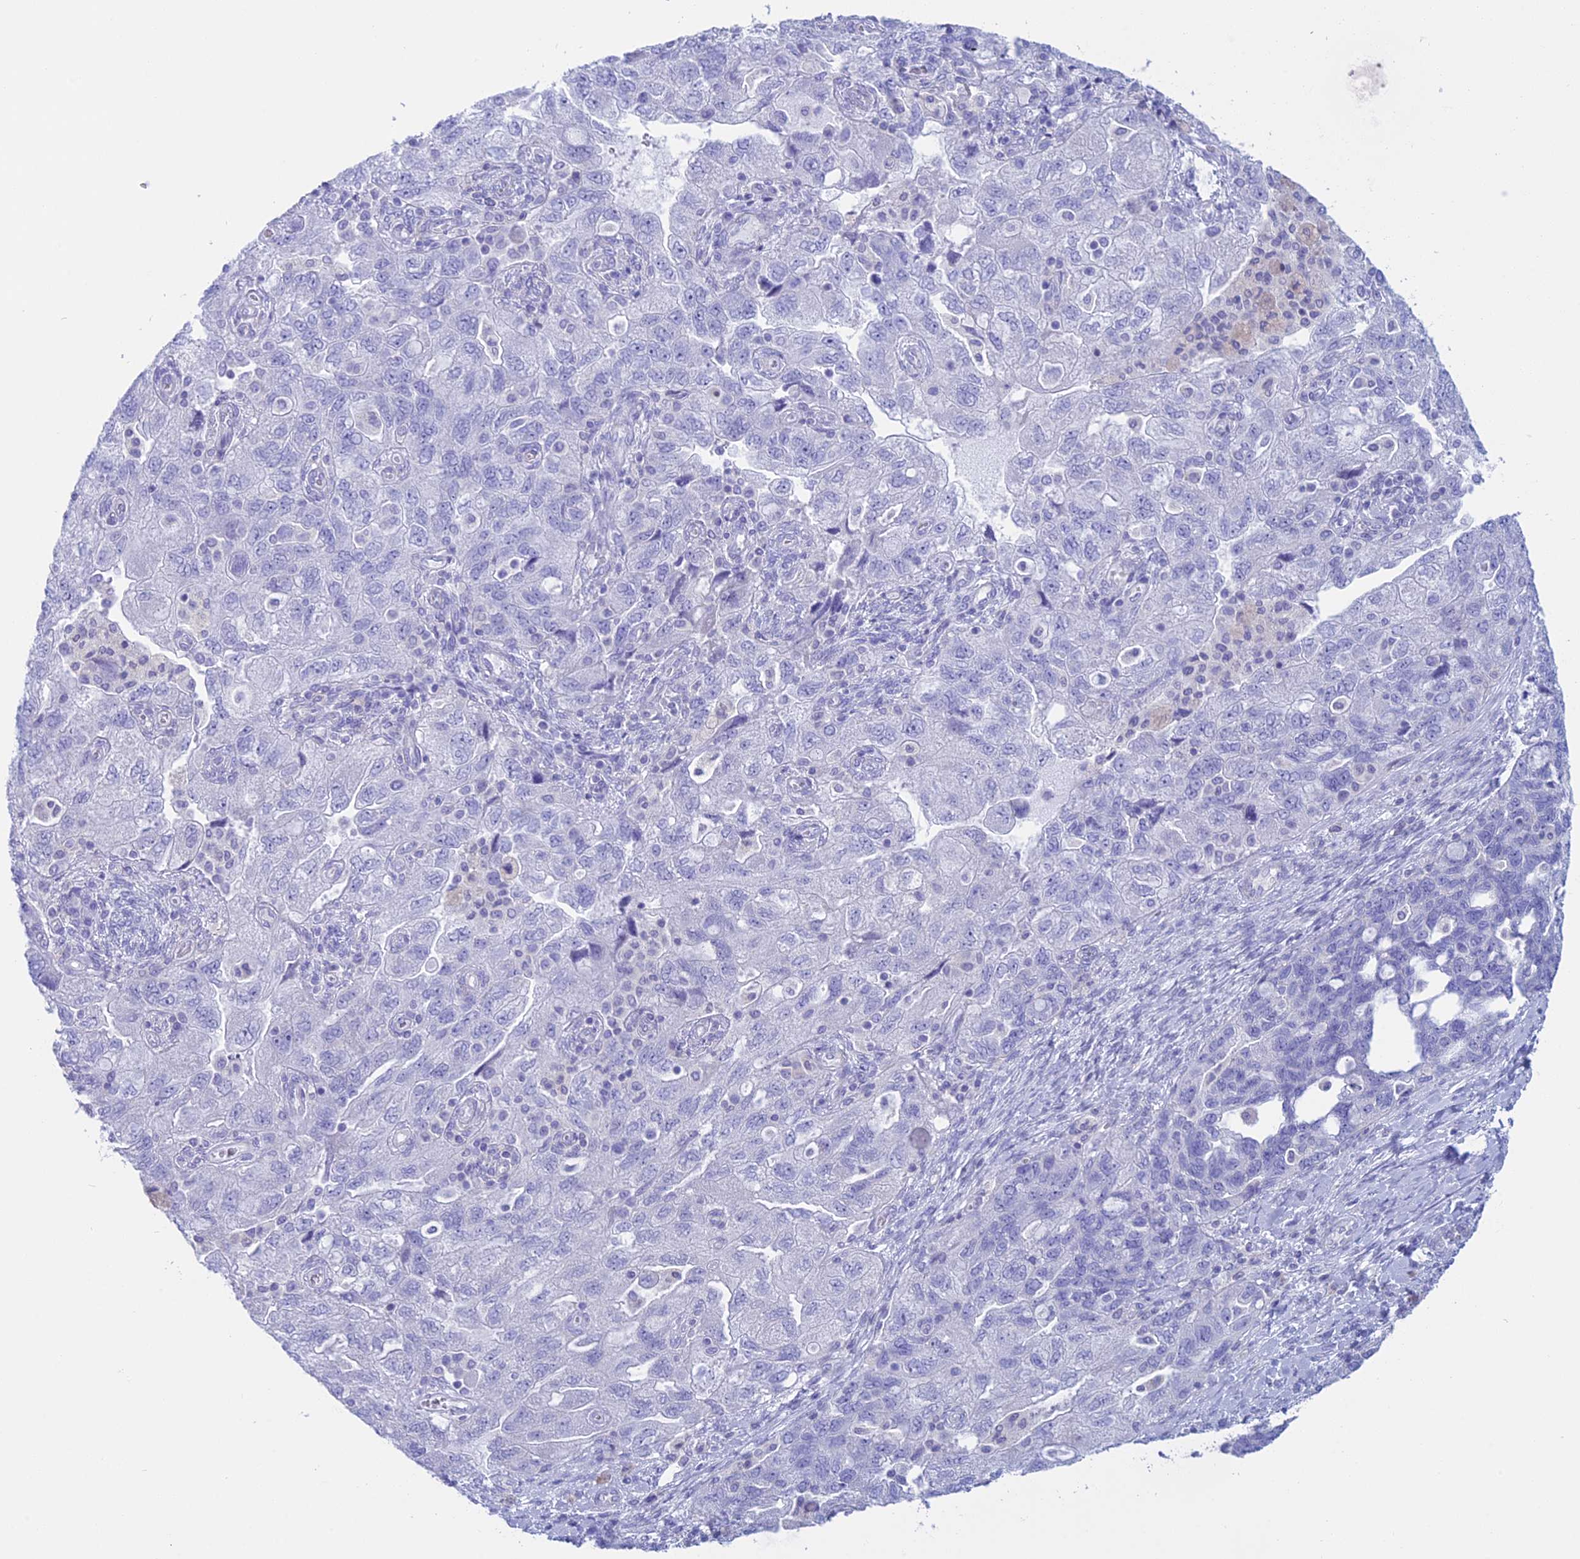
{"staining": {"intensity": "negative", "quantity": "none", "location": "none"}, "tissue": "ovarian cancer", "cell_type": "Tumor cells", "image_type": "cancer", "snomed": [{"axis": "morphology", "description": "Carcinoma, endometroid"}, {"axis": "topography", "description": "Ovary"}], "caption": "This photomicrograph is of ovarian endometroid carcinoma stained with IHC to label a protein in brown with the nuclei are counter-stained blue. There is no positivity in tumor cells.", "gene": "RP1", "patient": {"sex": "female", "age": 51}}